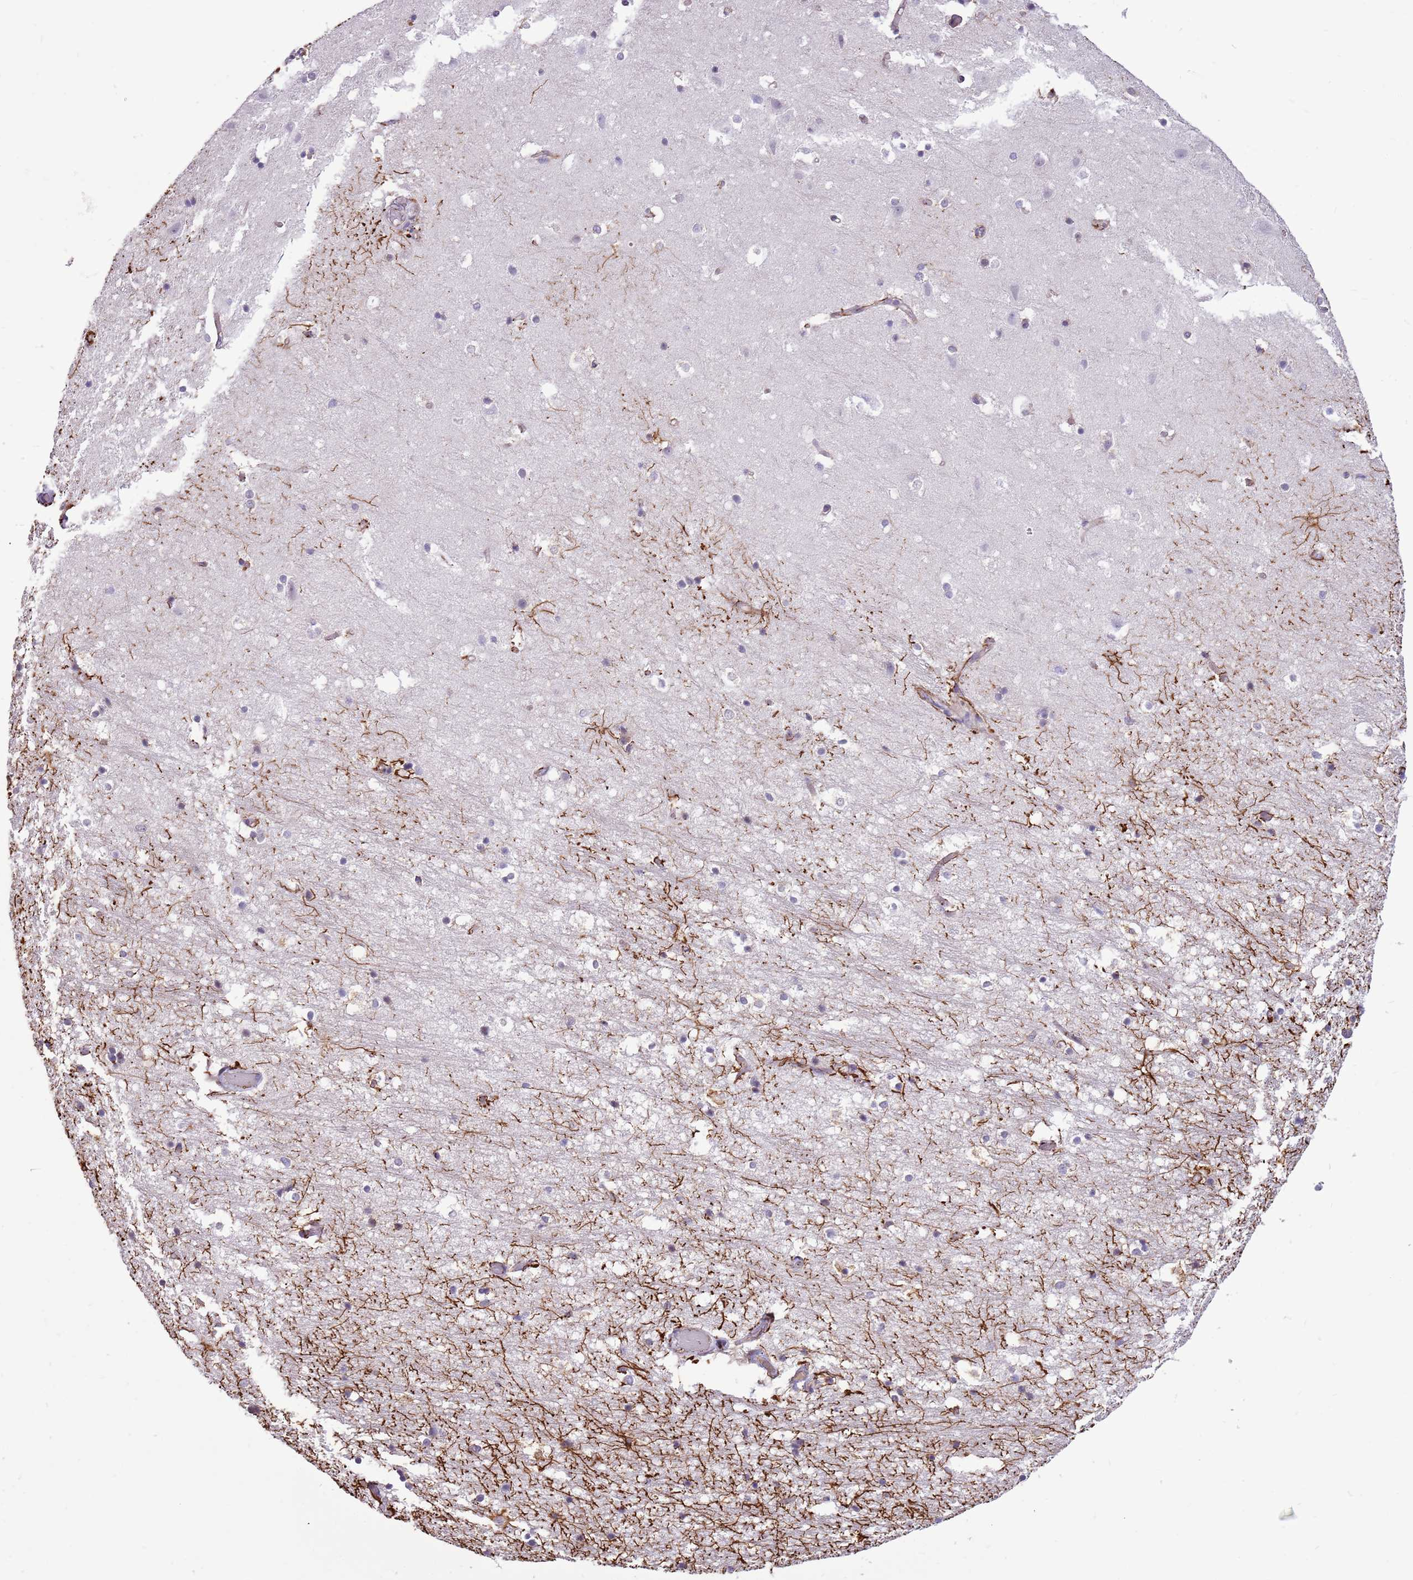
{"staining": {"intensity": "moderate", "quantity": "<25%", "location": "cytoplasmic/membranous"}, "tissue": "hippocampus", "cell_type": "Glial cells", "image_type": "normal", "snomed": [{"axis": "morphology", "description": "Normal tissue, NOS"}, {"axis": "topography", "description": "Hippocampus"}], "caption": "Immunohistochemical staining of benign hippocampus demonstrates moderate cytoplasmic/membranous protein expression in about <25% of glial cells.", "gene": "PCNX1", "patient": {"sex": "female", "age": 52}}